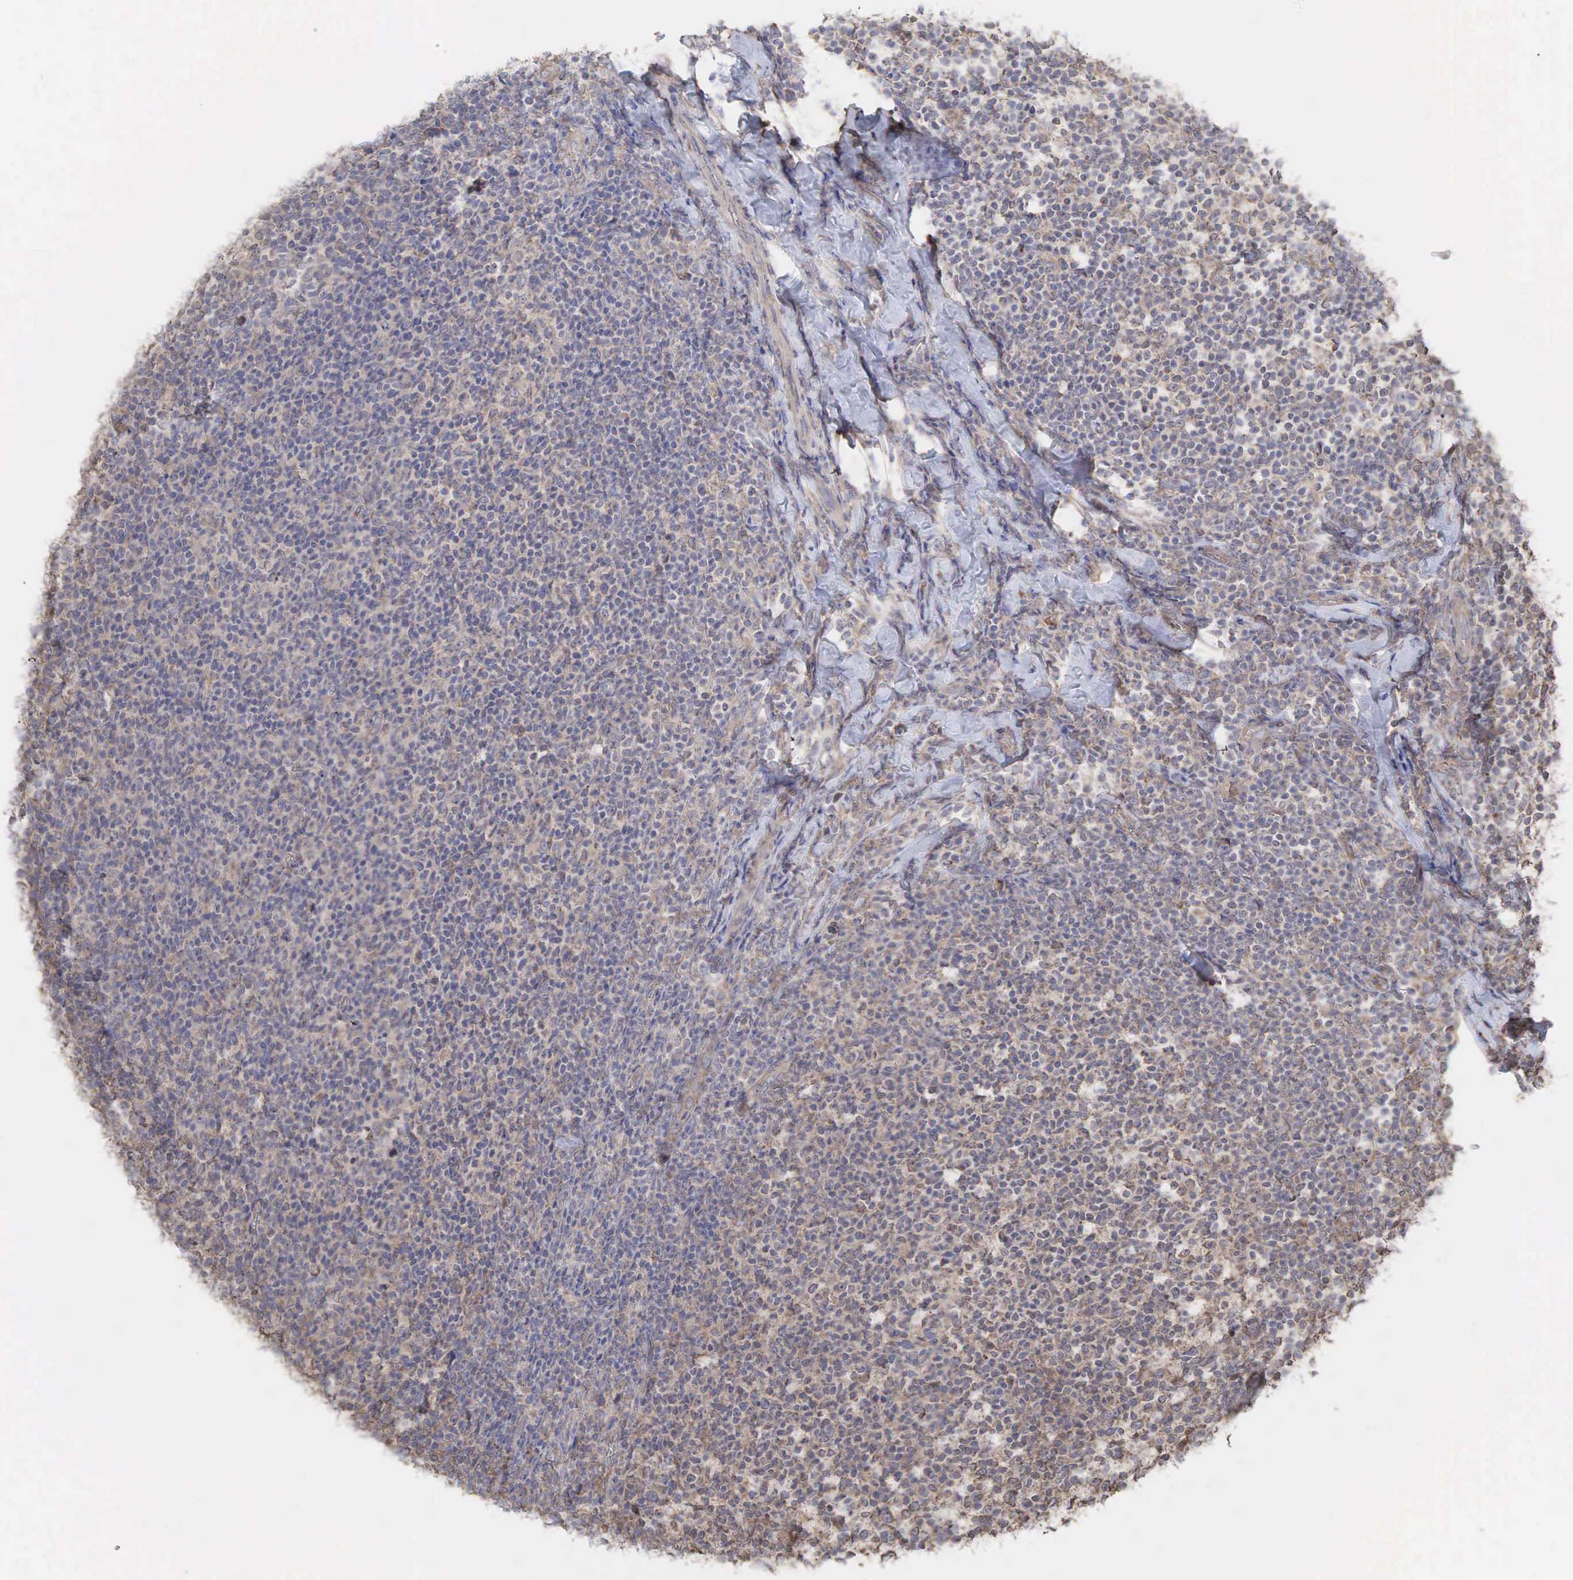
{"staining": {"intensity": "weak", "quantity": ">75%", "location": "cytoplasmic/membranous"}, "tissue": "lymphoma", "cell_type": "Tumor cells", "image_type": "cancer", "snomed": [{"axis": "morphology", "description": "Malignant lymphoma, non-Hodgkin's type, Low grade"}, {"axis": "topography", "description": "Lymph node"}], "caption": "There is low levels of weak cytoplasmic/membranous staining in tumor cells of malignant lymphoma, non-Hodgkin's type (low-grade), as demonstrated by immunohistochemical staining (brown color).", "gene": "PABPC5", "patient": {"sex": "male", "age": 74}}